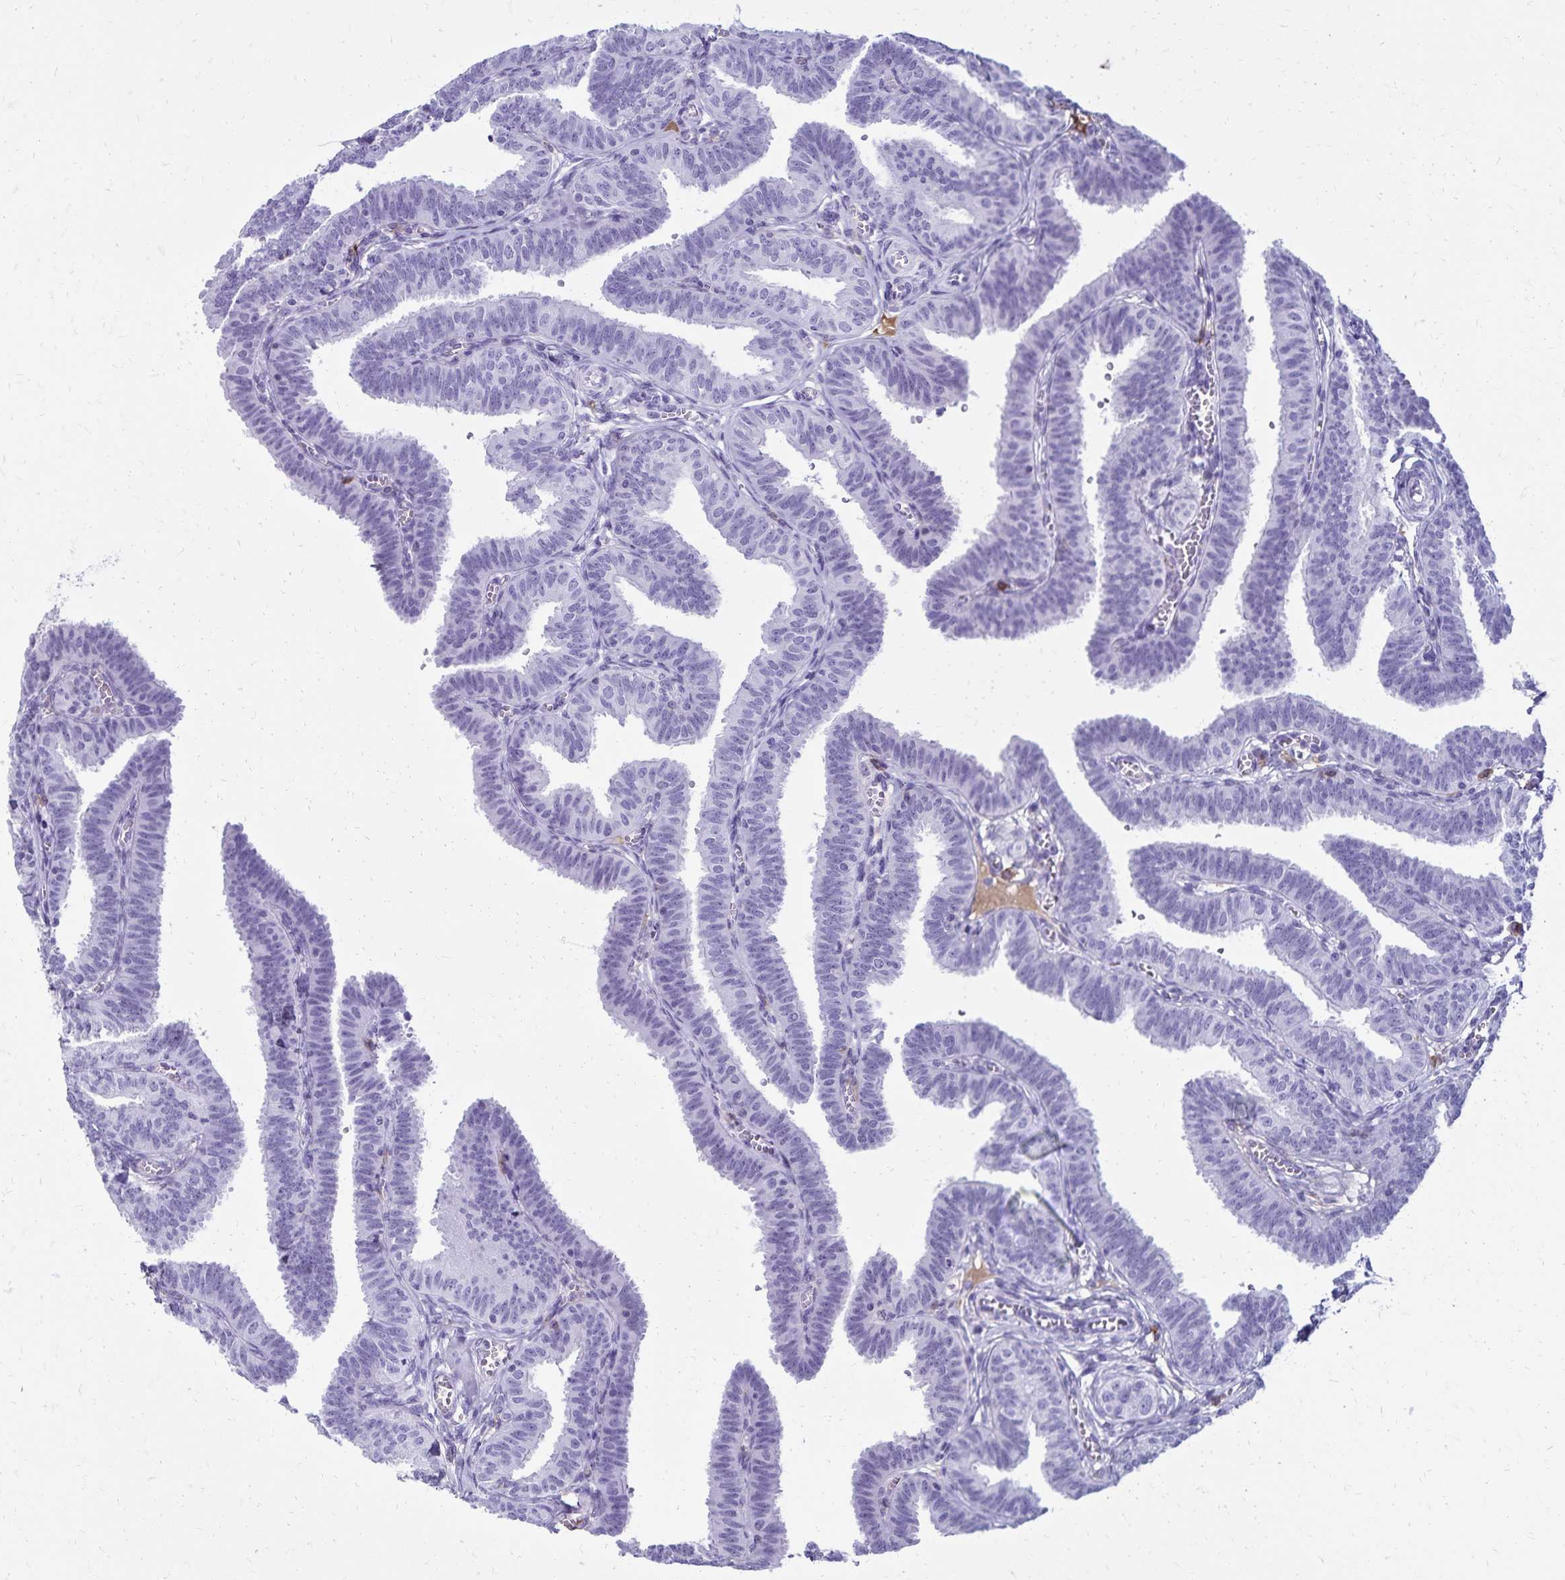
{"staining": {"intensity": "negative", "quantity": "none", "location": "none"}, "tissue": "fallopian tube", "cell_type": "Glandular cells", "image_type": "normal", "snomed": [{"axis": "morphology", "description": "Normal tissue, NOS"}, {"axis": "topography", "description": "Fallopian tube"}], "caption": "Glandular cells are negative for brown protein staining in benign fallopian tube. (DAB immunohistochemistry (IHC), high magnification).", "gene": "CD27", "patient": {"sex": "female", "age": 25}}